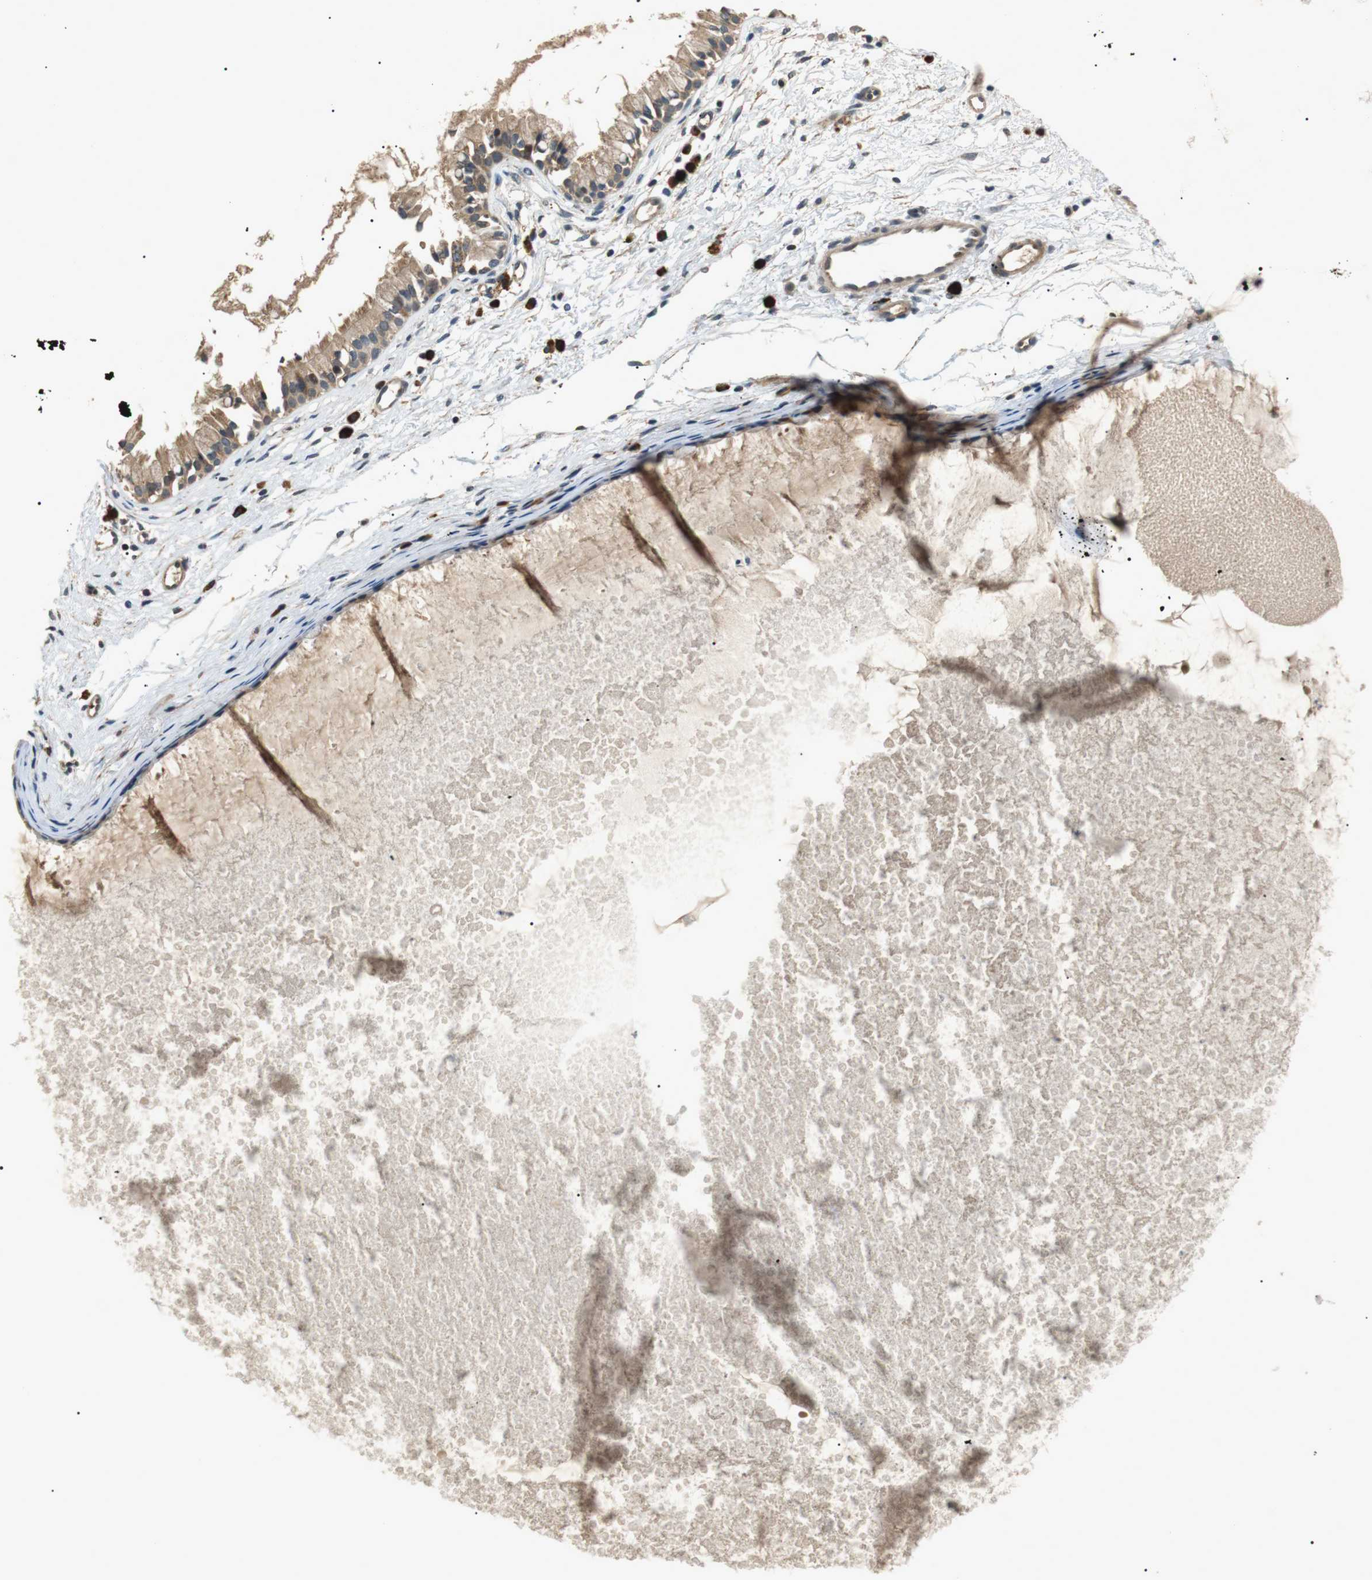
{"staining": {"intensity": "weak", "quantity": ">75%", "location": "cytoplasmic/membranous"}, "tissue": "nasopharynx", "cell_type": "Respiratory epithelial cells", "image_type": "normal", "snomed": [{"axis": "morphology", "description": "Normal tissue, NOS"}, {"axis": "topography", "description": "Nasopharynx"}], "caption": "Nasopharynx stained with DAB (3,3'-diaminobenzidine) immunohistochemistry reveals low levels of weak cytoplasmic/membranous staining in about >75% of respiratory epithelial cells. The staining was performed using DAB, with brown indicating positive protein expression. Nuclei are stained blue with hematoxylin.", "gene": "HSPA13", "patient": {"sex": "male", "age": 21}}